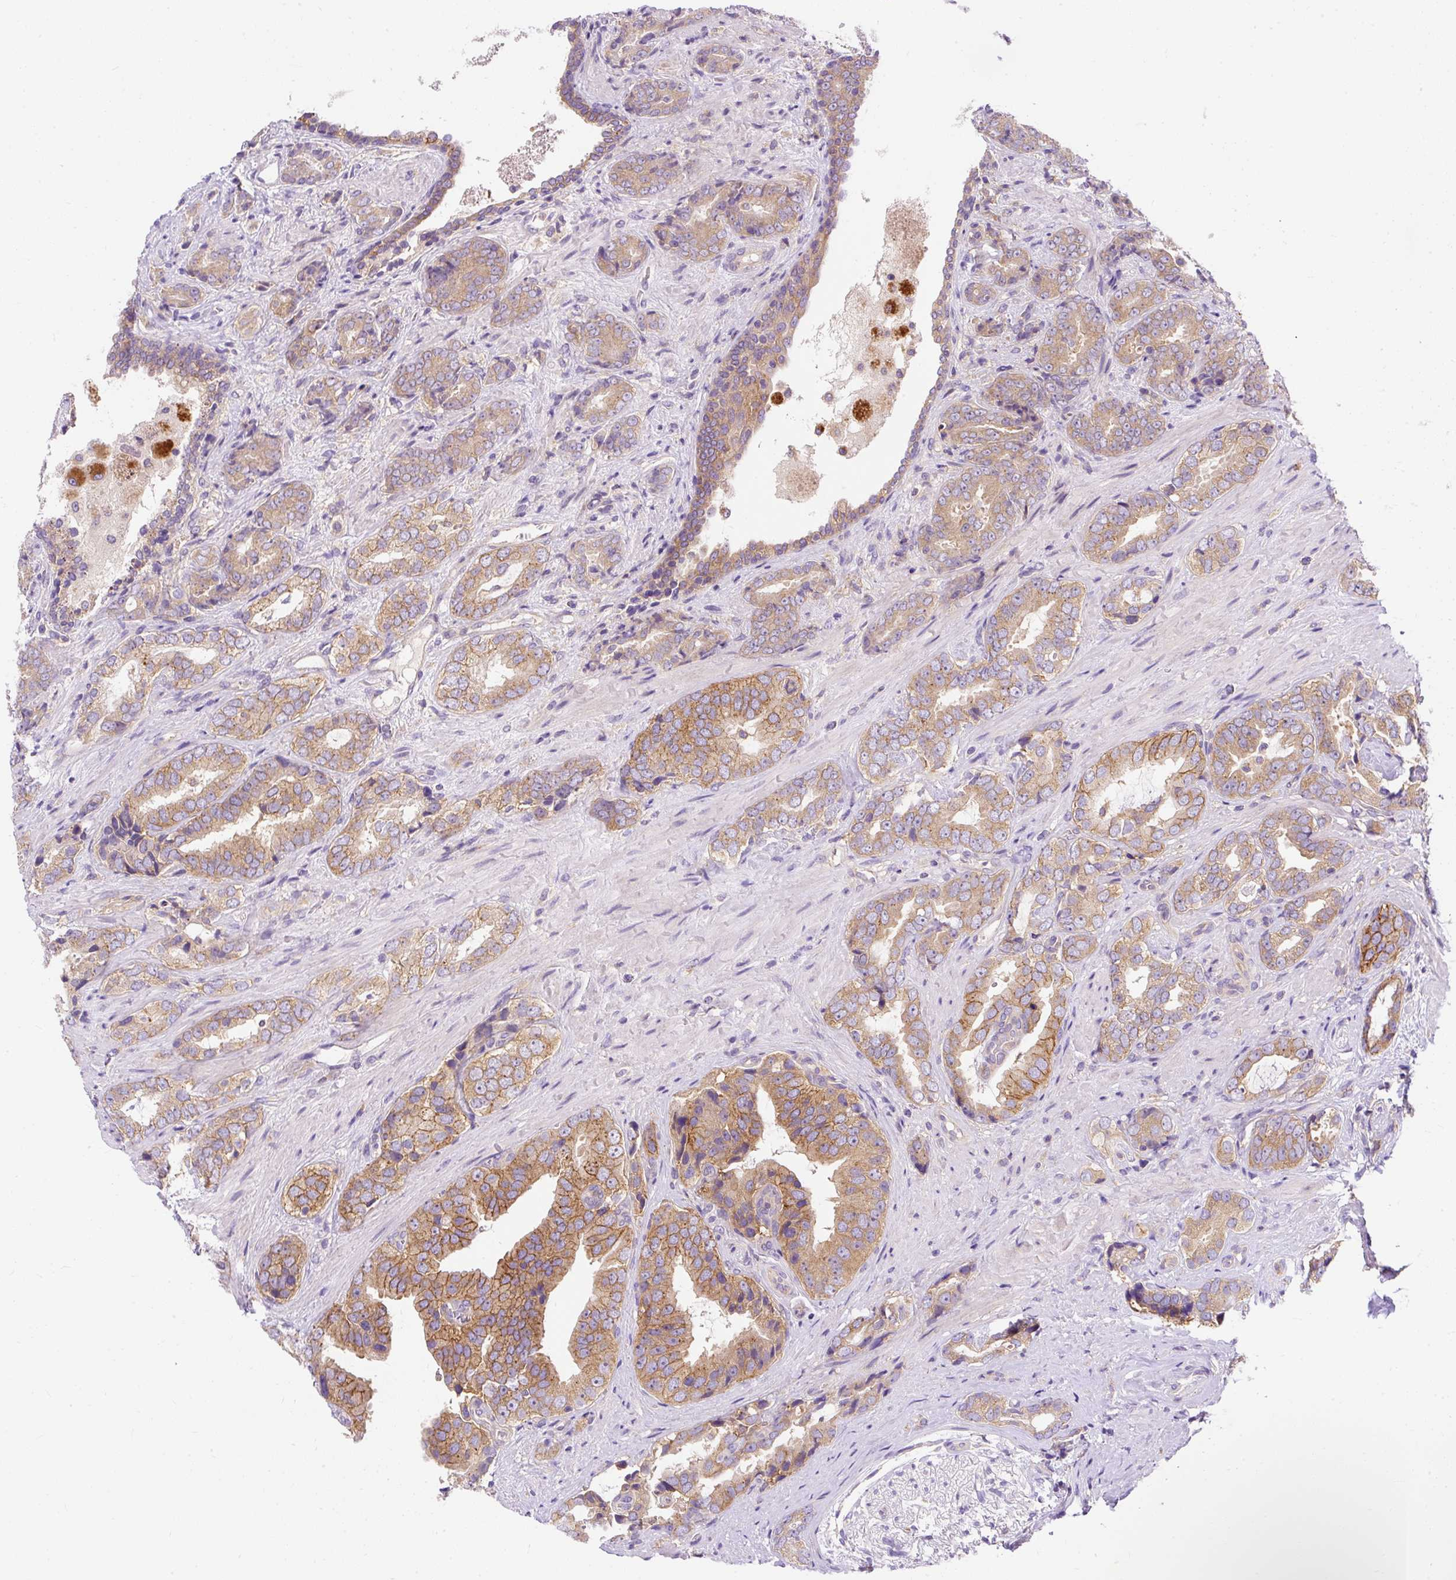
{"staining": {"intensity": "moderate", "quantity": ">75%", "location": "cytoplasmic/membranous"}, "tissue": "prostate cancer", "cell_type": "Tumor cells", "image_type": "cancer", "snomed": [{"axis": "morphology", "description": "Adenocarcinoma, High grade"}, {"axis": "topography", "description": "Prostate"}], "caption": "There is medium levels of moderate cytoplasmic/membranous staining in tumor cells of prostate adenocarcinoma (high-grade), as demonstrated by immunohistochemical staining (brown color).", "gene": "OR4K15", "patient": {"sex": "male", "age": 71}}